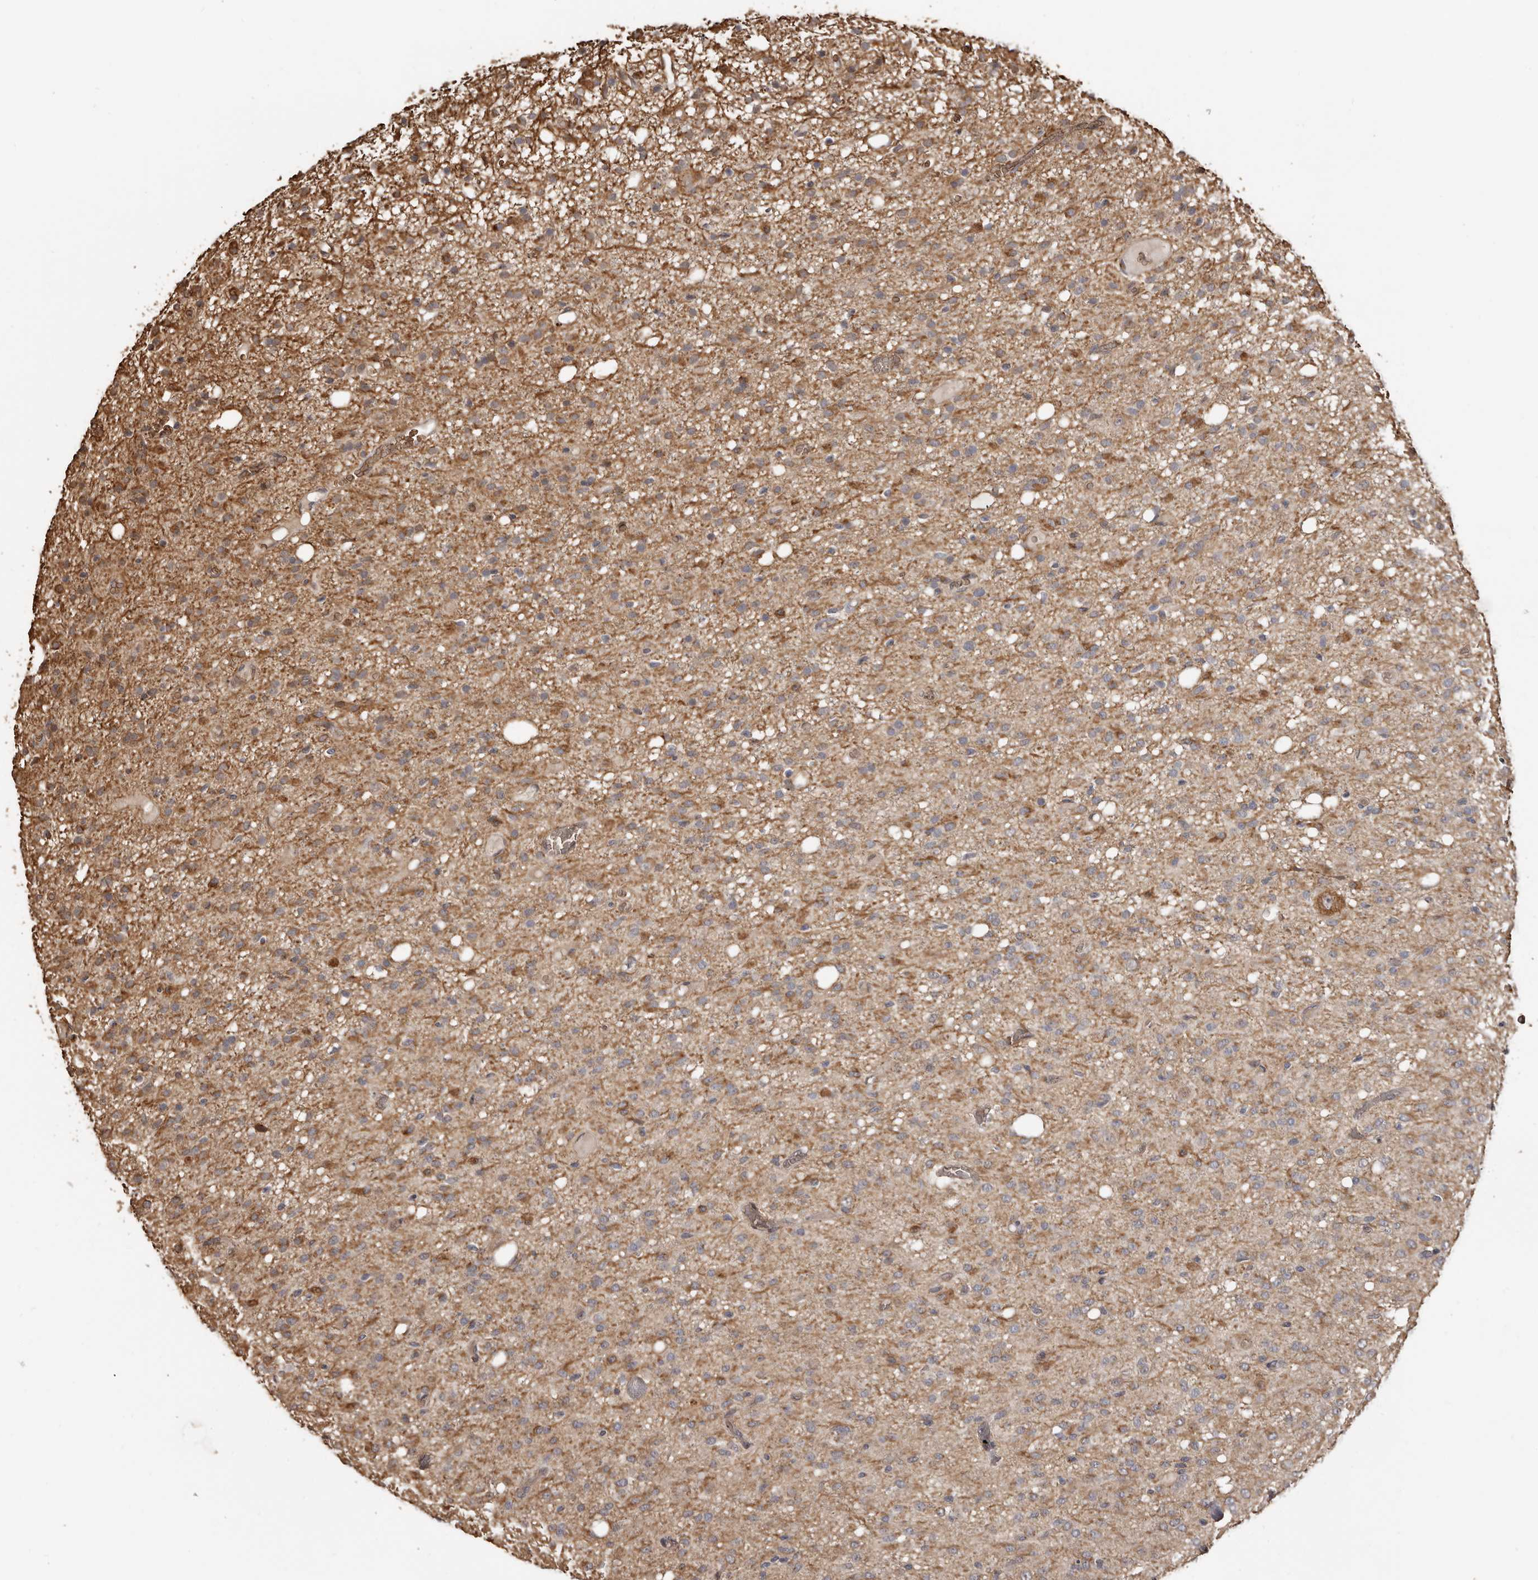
{"staining": {"intensity": "moderate", "quantity": ">75%", "location": "cytoplasmic/membranous"}, "tissue": "glioma", "cell_type": "Tumor cells", "image_type": "cancer", "snomed": [{"axis": "morphology", "description": "Glioma, malignant, High grade"}, {"axis": "topography", "description": "Brain"}], "caption": "Tumor cells reveal medium levels of moderate cytoplasmic/membranous expression in approximately >75% of cells in malignant glioma (high-grade).", "gene": "ENTREP1", "patient": {"sex": "female", "age": 59}}